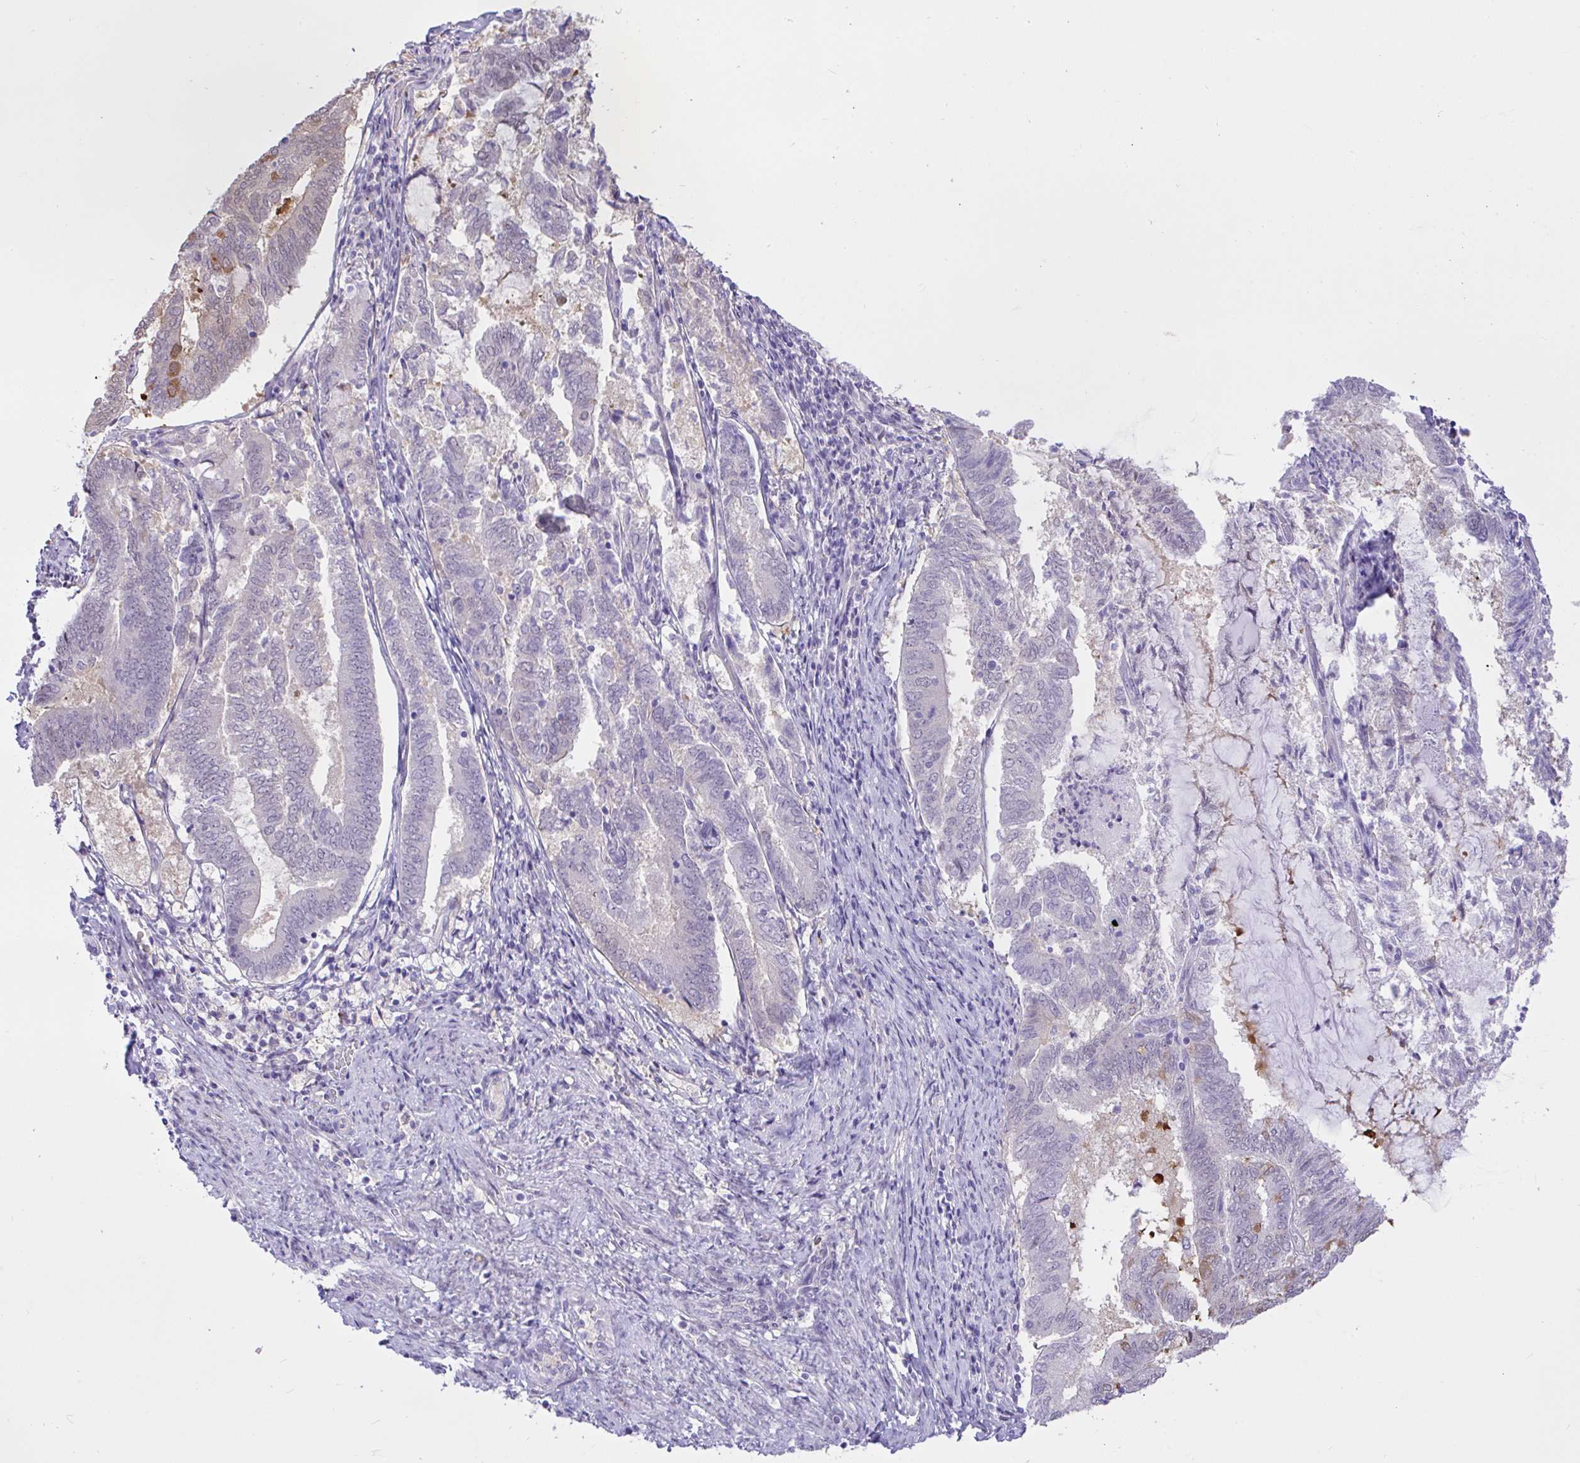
{"staining": {"intensity": "negative", "quantity": "none", "location": "none"}, "tissue": "endometrial cancer", "cell_type": "Tumor cells", "image_type": "cancer", "snomed": [{"axis": "morphology", "description": "Adenocarcinoma, NOS"}, {"axis": "topography", "description": "Endometrium"}], "caption": "An immunohistochemistry image of adenocarcinoma (endometrial) is shown. There is no staining in tumor cells of adenocarcinoma (endometrial). (Immunohistochemistry (ihc), brightfield microscopy, high magnification).", "gene": "ZNF485", "patient": {"sex": "female", "age": 80}}